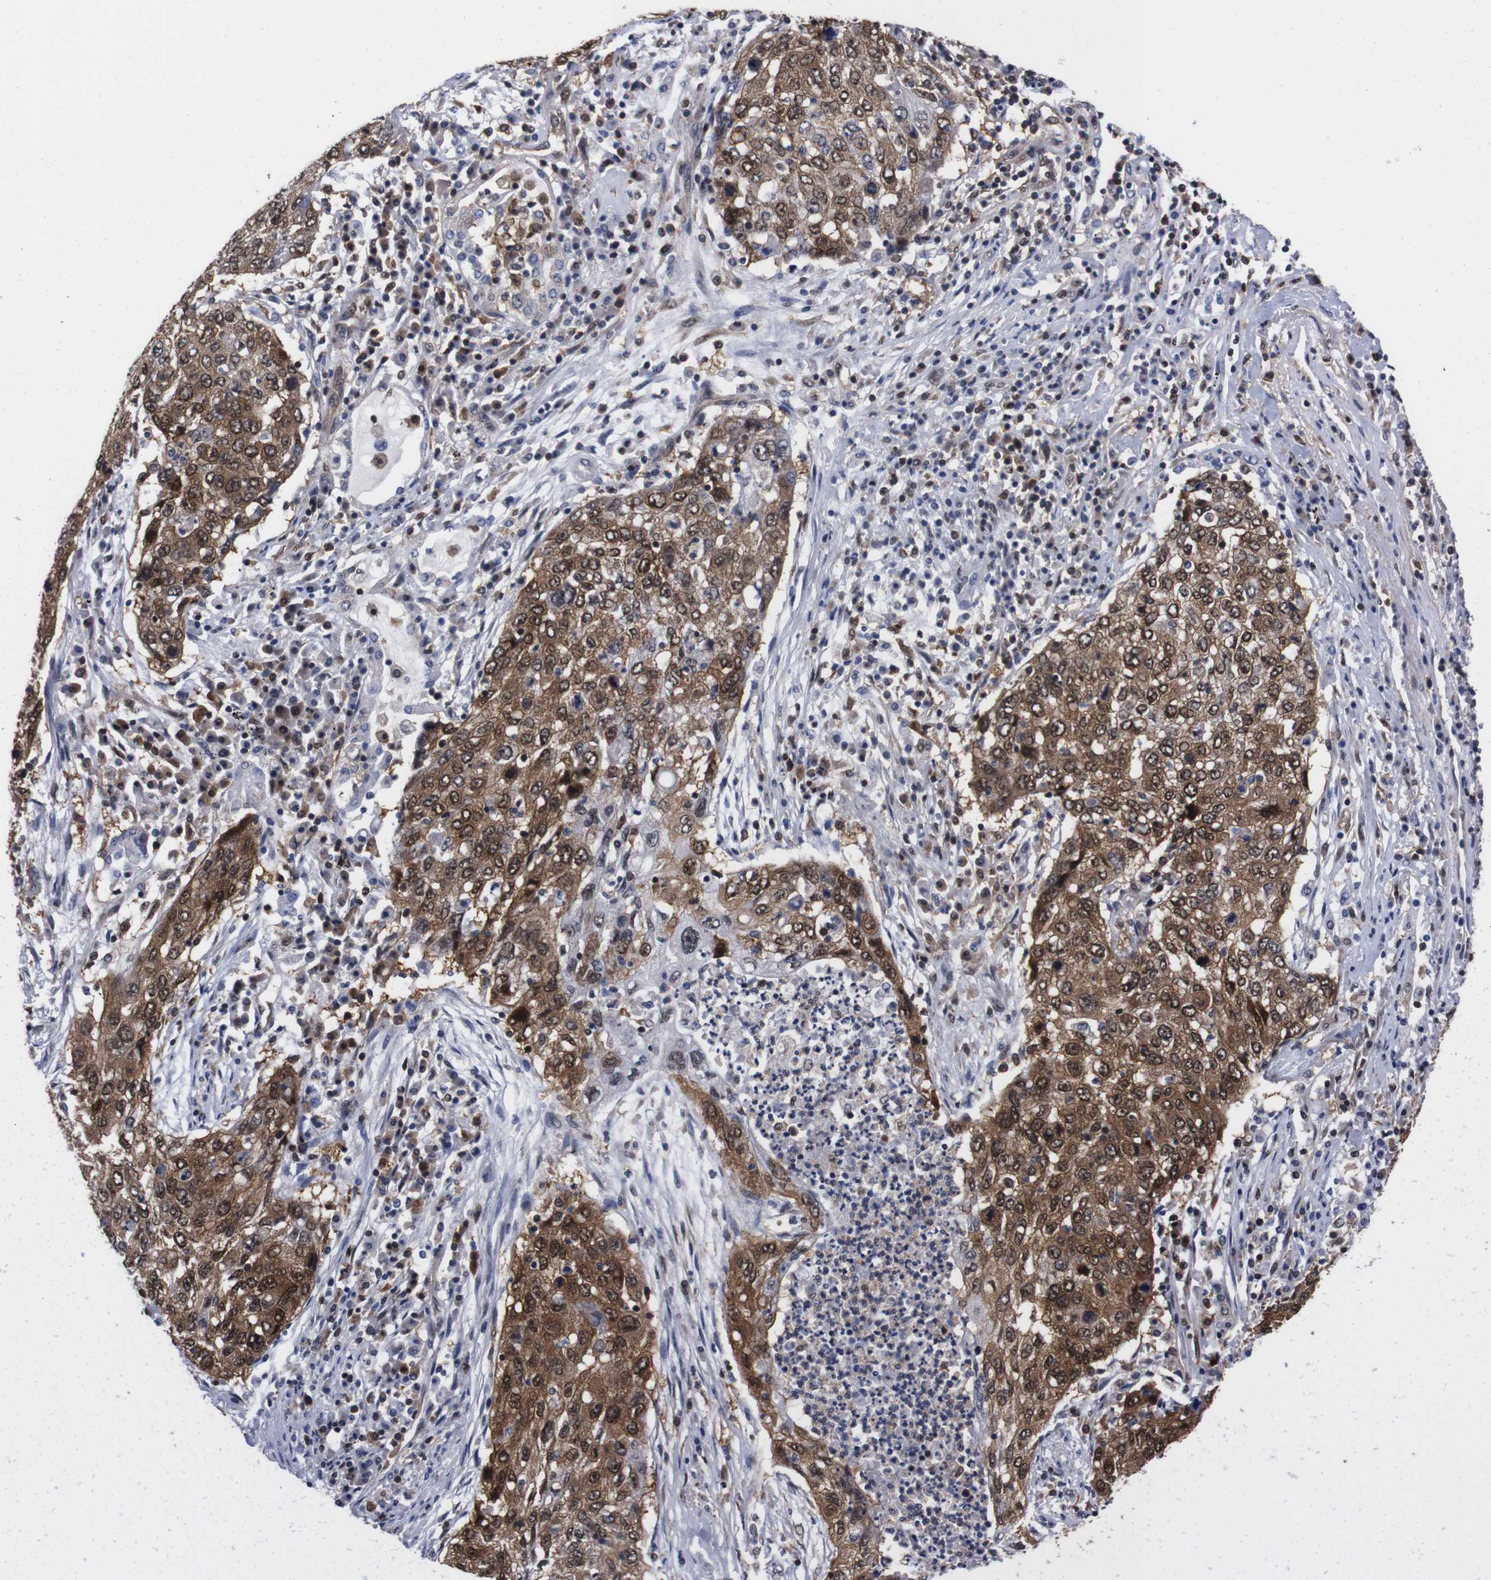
{"staining": {"intensity": "moderate", "quantity": ">75%", "location": "cytoplasmic/membranous,nuclear"}, "tissue": "lung cancer", "cell_type": "Tumor cells", "image_type": "cancer", "snomed": [{"axis": "morphology", "description": "Squamous cell carcinoma, NOS"}, {"axis": "topography", "description": "Lung"}], "caption": "Immunohistochemistry (DAB) staining of human lung squamous cell carcinoma reveals moderate cytoplasmic/membranous and nuclear protein staining in about >75% of tumor cells.", "gene": "UBQLN2", "patient": {"sex": "female", "age": 63}}